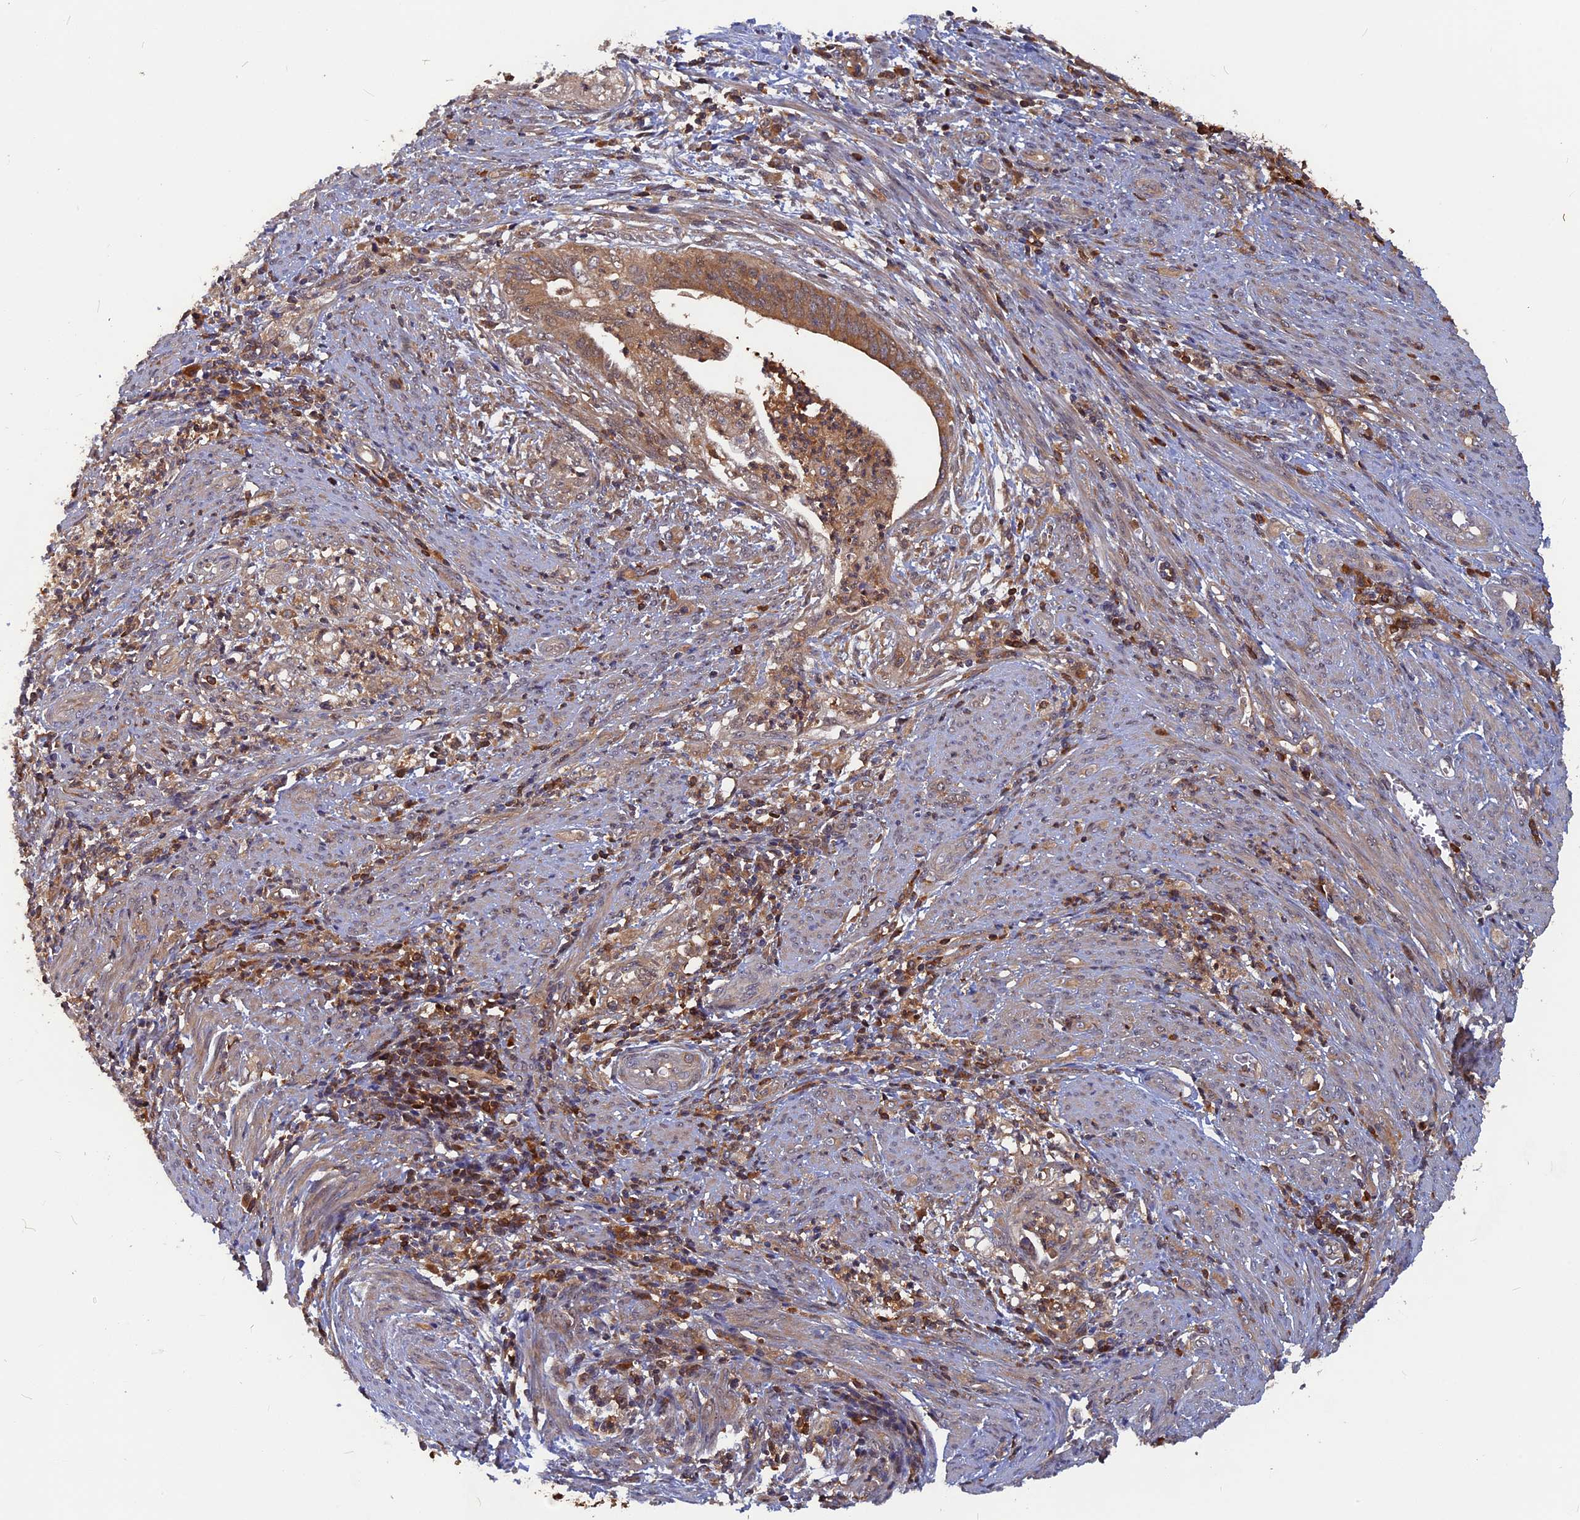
{"staining": {"intensity": "moderate", "quantity": ">75%", "location": "cytoplasmic/membranous"}, "tissue": "endometrial cancer", "cell_type": "Tumor cells", "image_type": "cancer", "snomed": [{"axis": "morphology", "description": "Adenocarcinoma, NOS"}, {"axis": "topography", "description": "Endometrium"}], "caption": "Approximately >75% of tumor cells in endometrial cancer exhibit moderate cytoplasmic/membranous protein staining as visualized by brown immunohistochemical staining.", "gene": "BLVRA", "patient": {"sex": "female", "age": 68}}